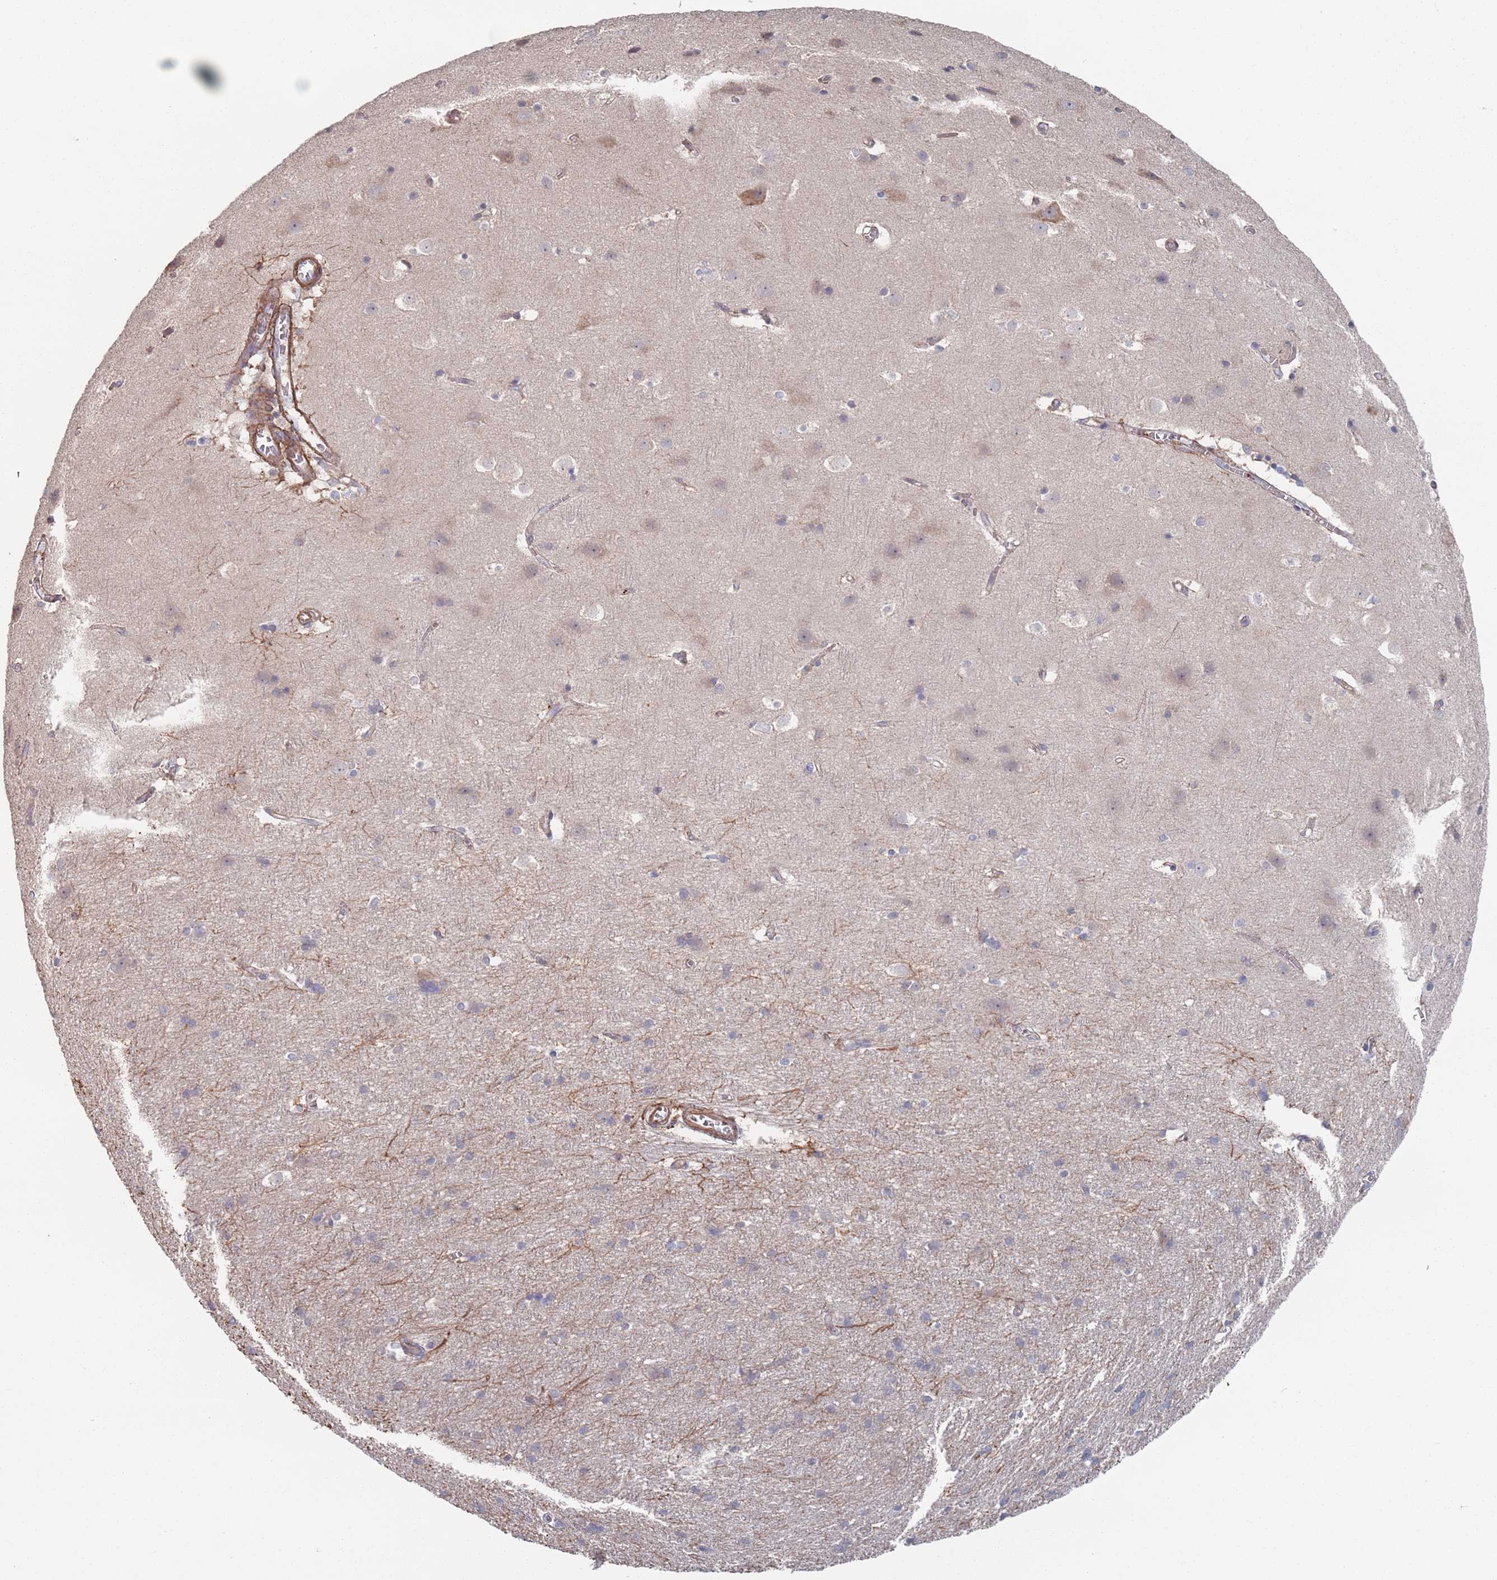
{"staining": {"intensity": "negative", "quantity": "none", "location": "none"}, "tissue": "cerebral cortex", "cell_type": "Endothelial cells", "image_type": "normal", "snomed": [{"axis": "morphology", "description": "Normal tissue, NOS"}, {"axis": "topography", "description": "Cerebral cortex"}], "caption": "The image reveals no significant staining in endothelial cells of cerebral cortex. (DAB immunohistochemistry (IHC) visualized using brightfield microscopy, high magnification).", "gene": "PLEKHA4", "patient": {"sex": "male", "age": 54}}